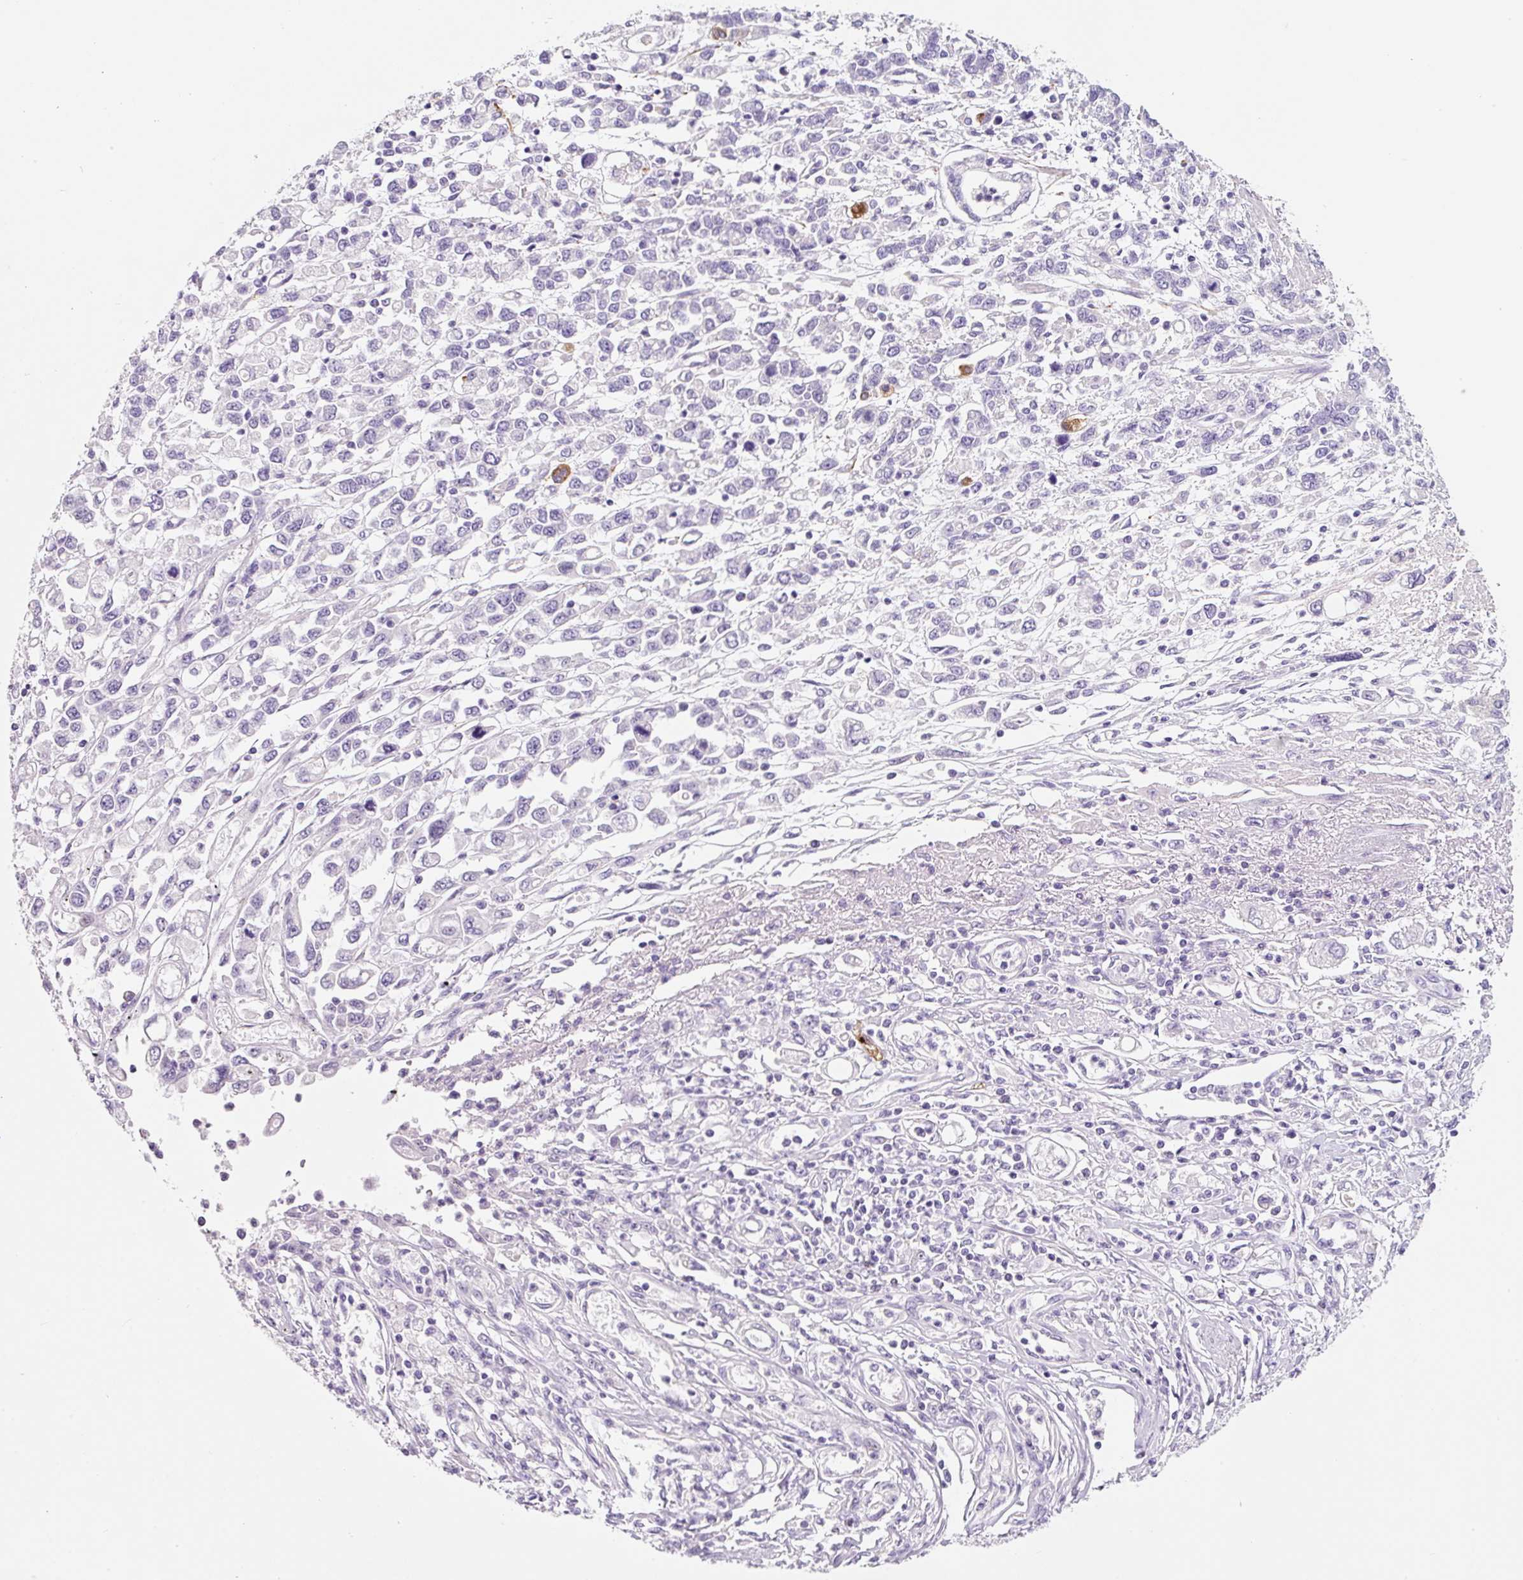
{"staining": {"intensity": "negative", "quantity": "none", "location": "none"}, "tissue": "stomach cancer", "cell_type": "Tumor cells", "image_type": "cancer", "snomed": [{"axis": "morphology", "description": "Adenocarcinoma, NOS"}, {"axis": "topography", "description": "Stomach"}], "caption": "Protein analysis of adenocarcinoma (stomach) reveals no significant expression in tumor cells.", "gene": "SYP", "patient": {"sex": "female", "age": 76}}